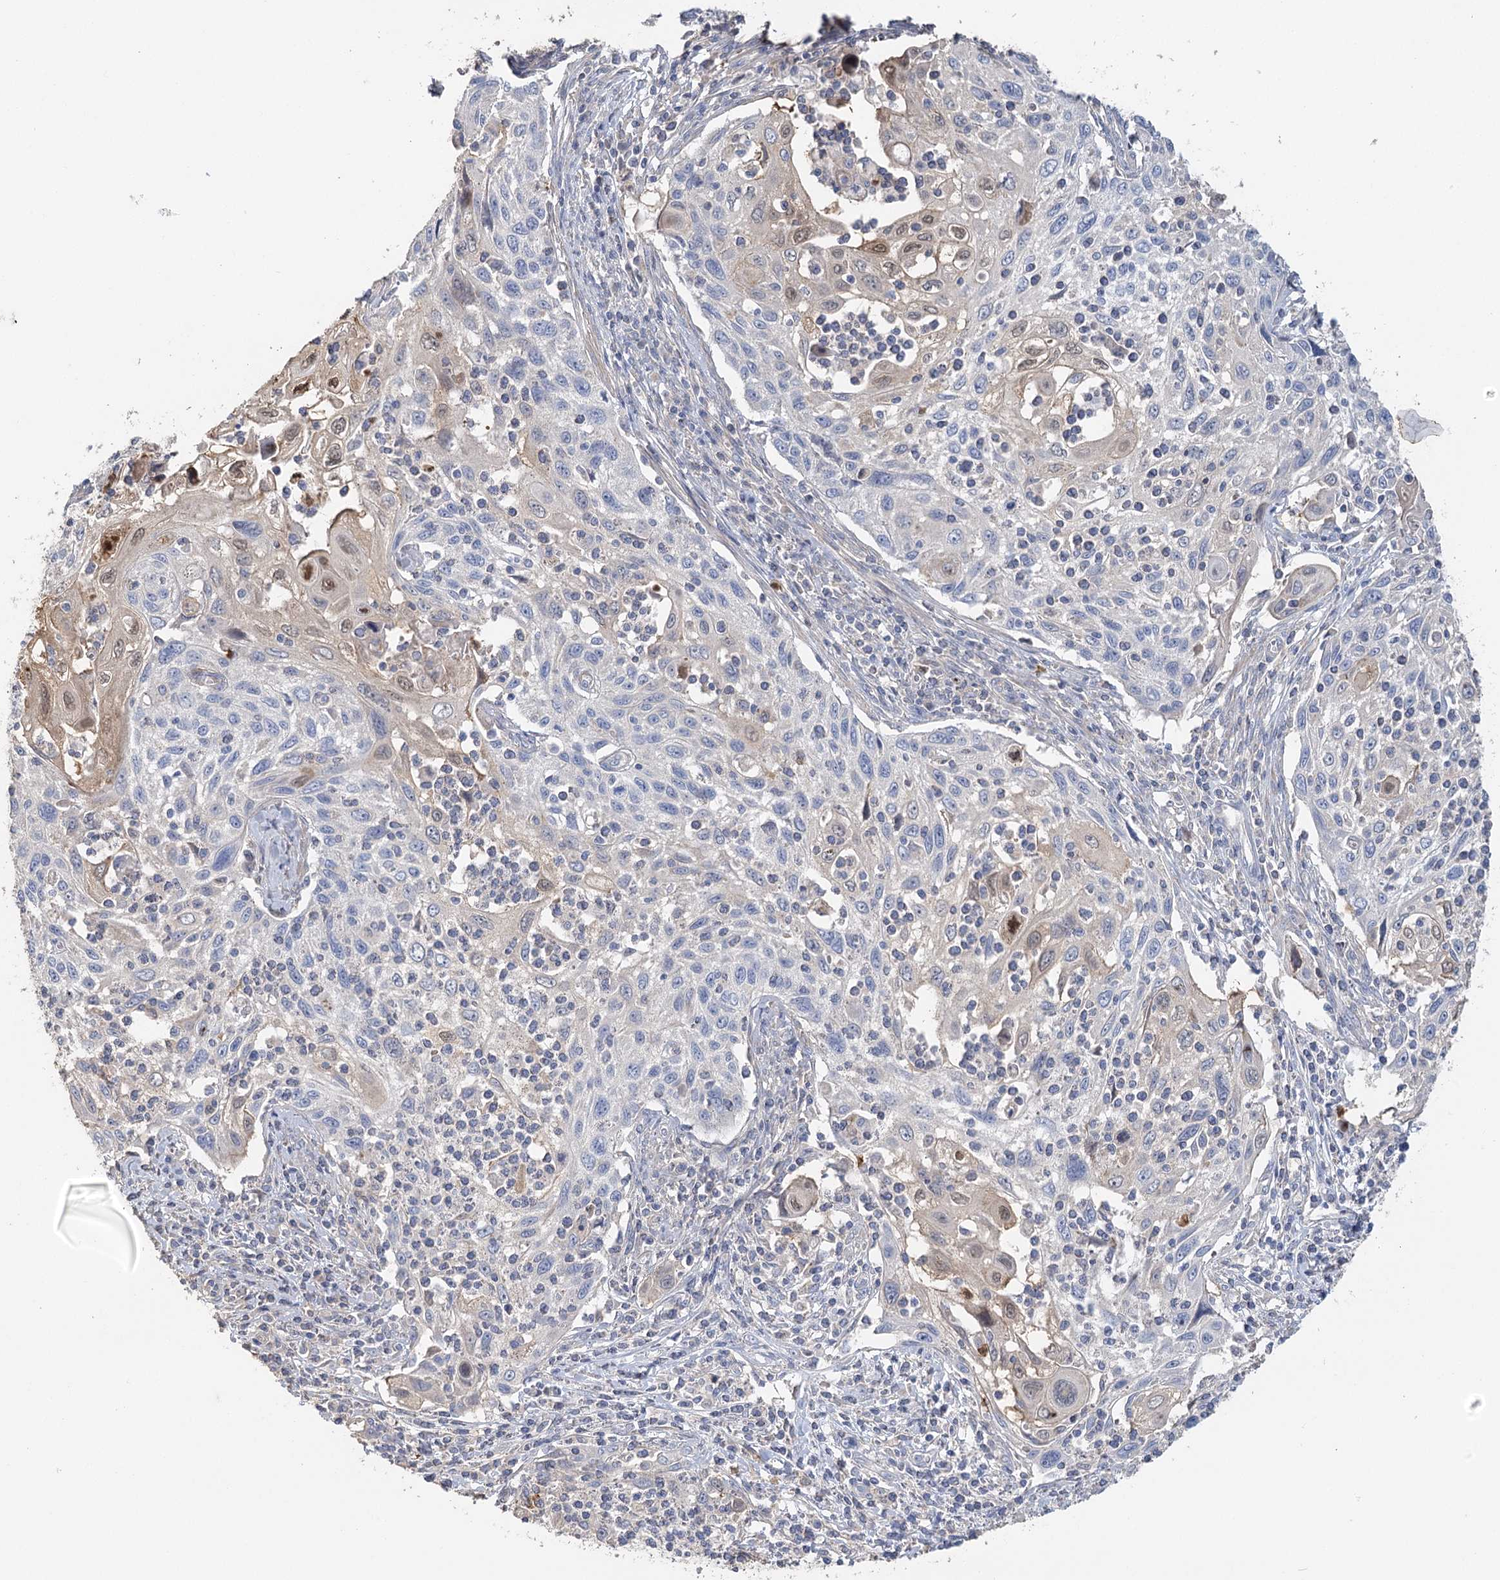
{"staining": {"intensity": "moderate", "quantity": "<25%", "location": "nuclear"}, "tissue": "cervical cancer", "cell_type": "Tumor cells", "image_type": "cancer", "snomed": [{"axis": "morphology", "description": "Squamous cell carcinoma, NOS"}, {"axis": "topography", "description": "Cervix"}], "caption": "Immunohistochemistry image of neoplastic tissue: cervical cancer (squamous cell carcinoma) stained using IHC demonstrates low levels of moderate protein expression localized specifically in the nuclear of tumor cells, appearing as a nuclear brown color.", "gene": "EPB41L5", "patient": {"sex": "female", "age": 70}}